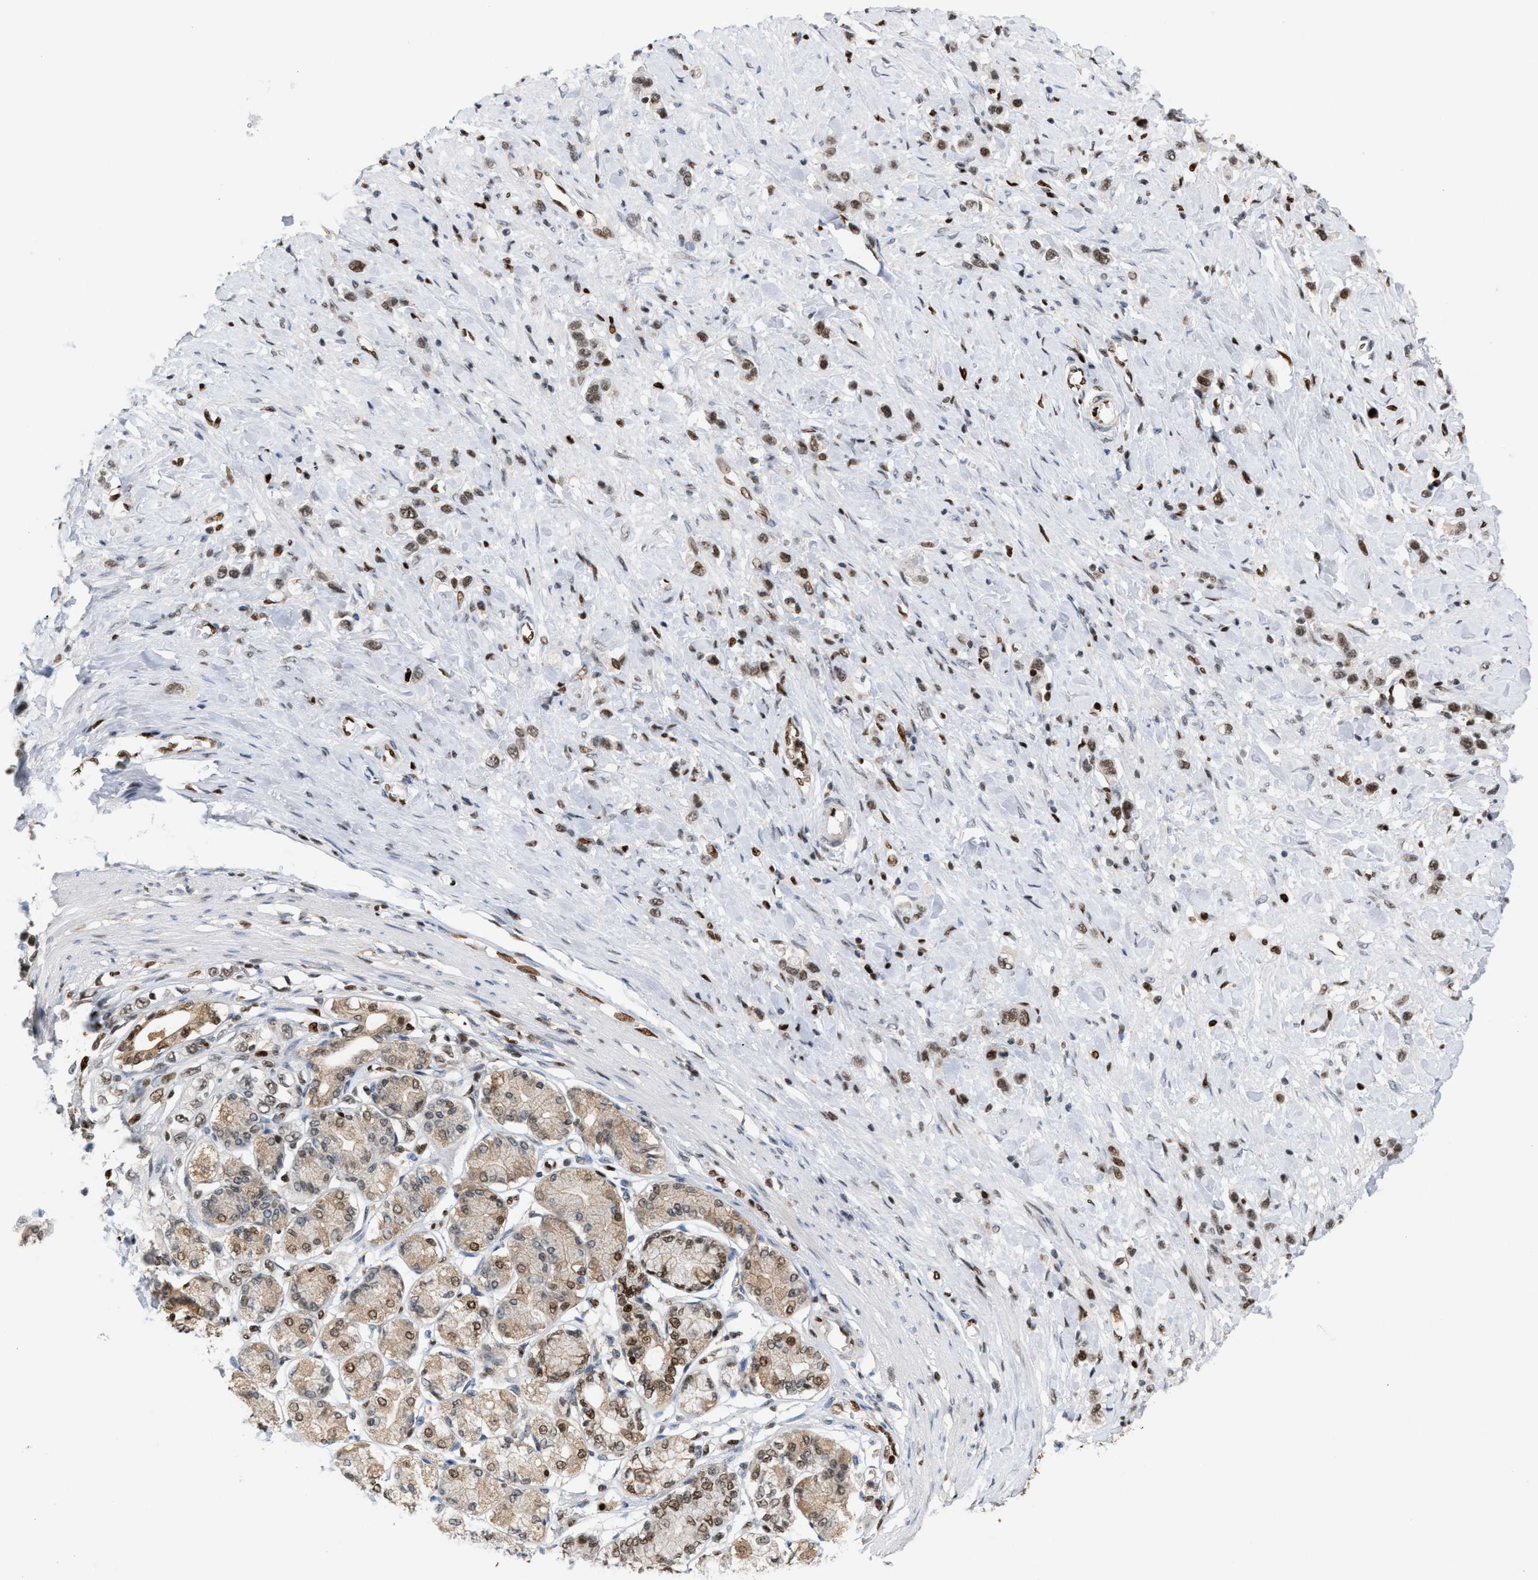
{"staining": {"intensity": "moderate", "quantity": ">75%", "location": "nuclear"}, "tissue": "stomach cancer", "cell_type": "Tumor cells", "image_type": "cancer", "snomed": [{"axis": "morphology", "description": "Adenocarcinoma, NOS"}, {"axis": "topography", "description": "Stomach"}], "caption": "Immunohistochemistry micrograph of adenocarcinoma (stomach) stained for a protein (brown), which exhibits medium levels of moderate nuclear staining in about >75% of tumor cells.", "gene": "RNASEK-C17orf49", "patient": {"sex": "female", "age": 65}}